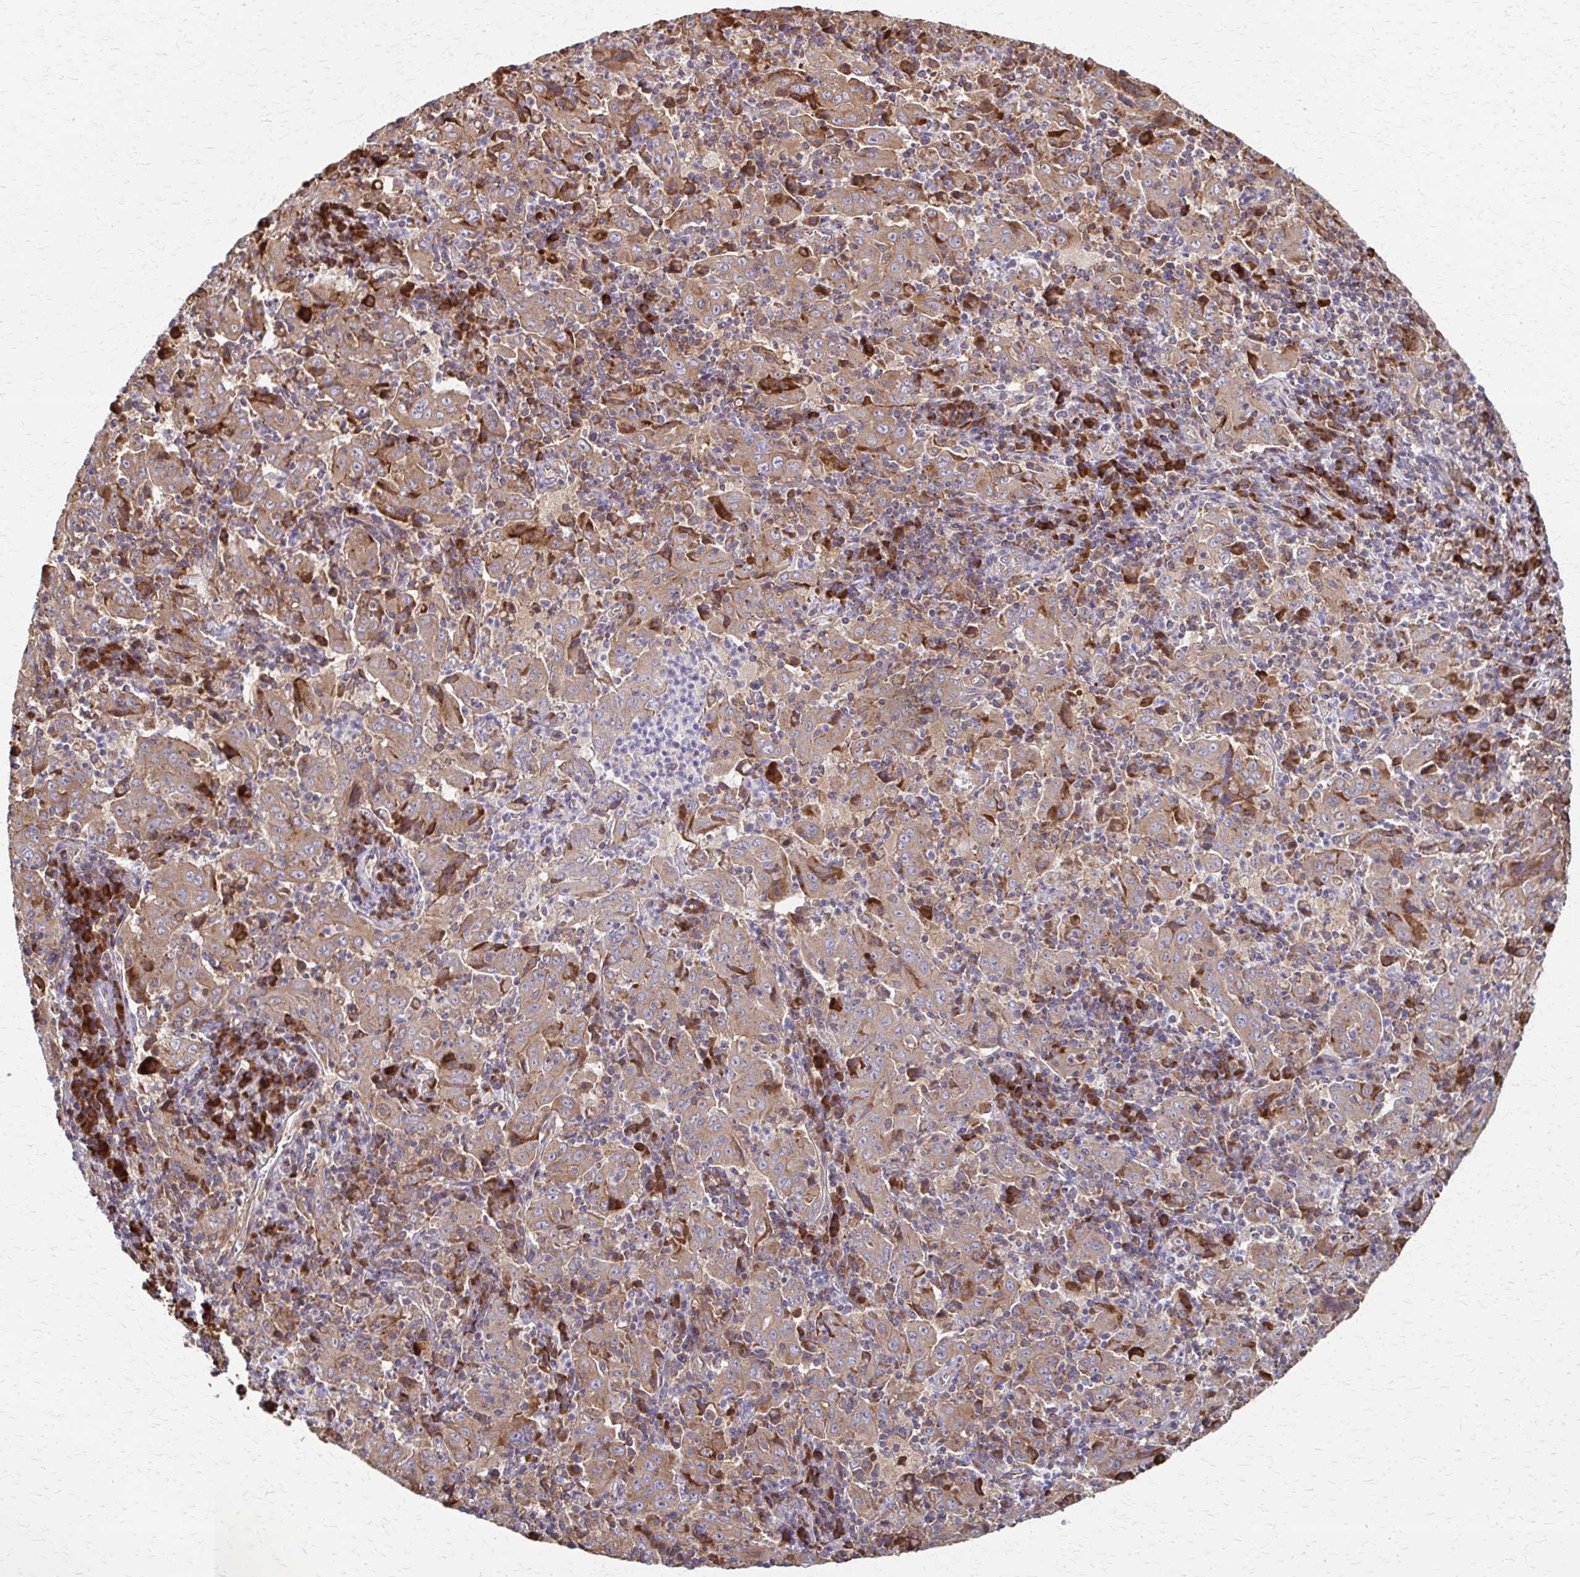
{"staining": {"intensity": "moderate", "quantity": ">75%", "location": "cytoplasmic/membranous"}, "tissue": "pancreatic cancer", "cell_type": "Tumor cells", "image_type": "cancer", "snomed": [{"axis": "morphology", "description": "Adenocarcinoma, NOS"}, {"axis": "topography", "description": "Pancreas"}], "caption": "The photomicrograph demonstrates immunohistochemical staining of pancreatic adenocarcinoma. There is moderate cytoplasmic/membranous expression is seen in approximately >75% of tumor cells.", "gene": "EEF2", "patient": {"sex": "male", "age": 63}}